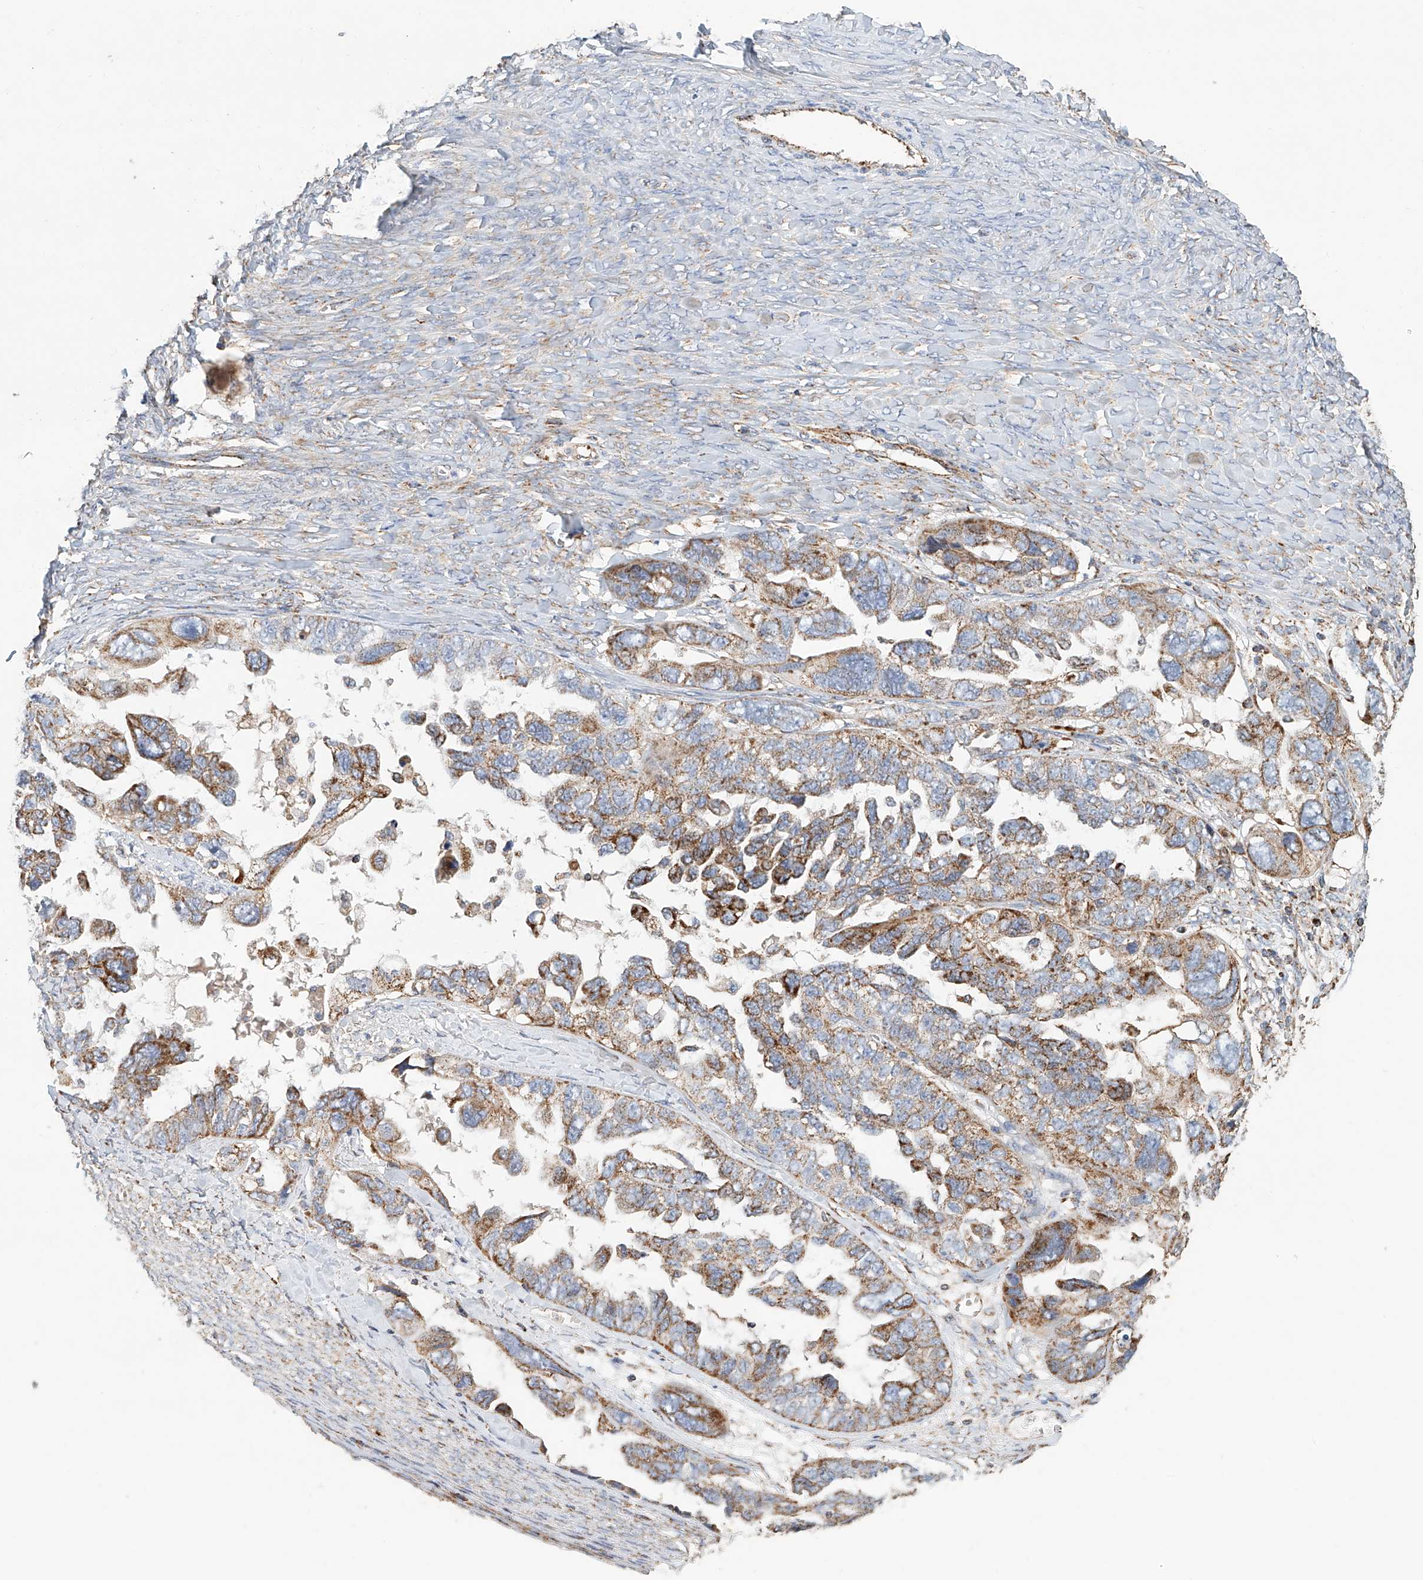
{"staining": {"intensity": "moderate", "quantity": ">75%", "location": "cytoplasmic/membranous"}, "tissue": "ovarian cancer", "cell_type": "Tumor cells", "image_type": "cancer", "snomed": [{"axis": "morphology", "description": "Cystadenocarcinoma, serous, NOS"}, {"axis": "topography", "description": "Ovary"}], "caption": "Ovarian cancer stained with DAB immunohistochemistry shows medium levels of moderate cytoplasmic/membranous staining in about >75% of tumor cells.", "gene": "MCL1", "patient": {"sex": "female", "age": 79}}